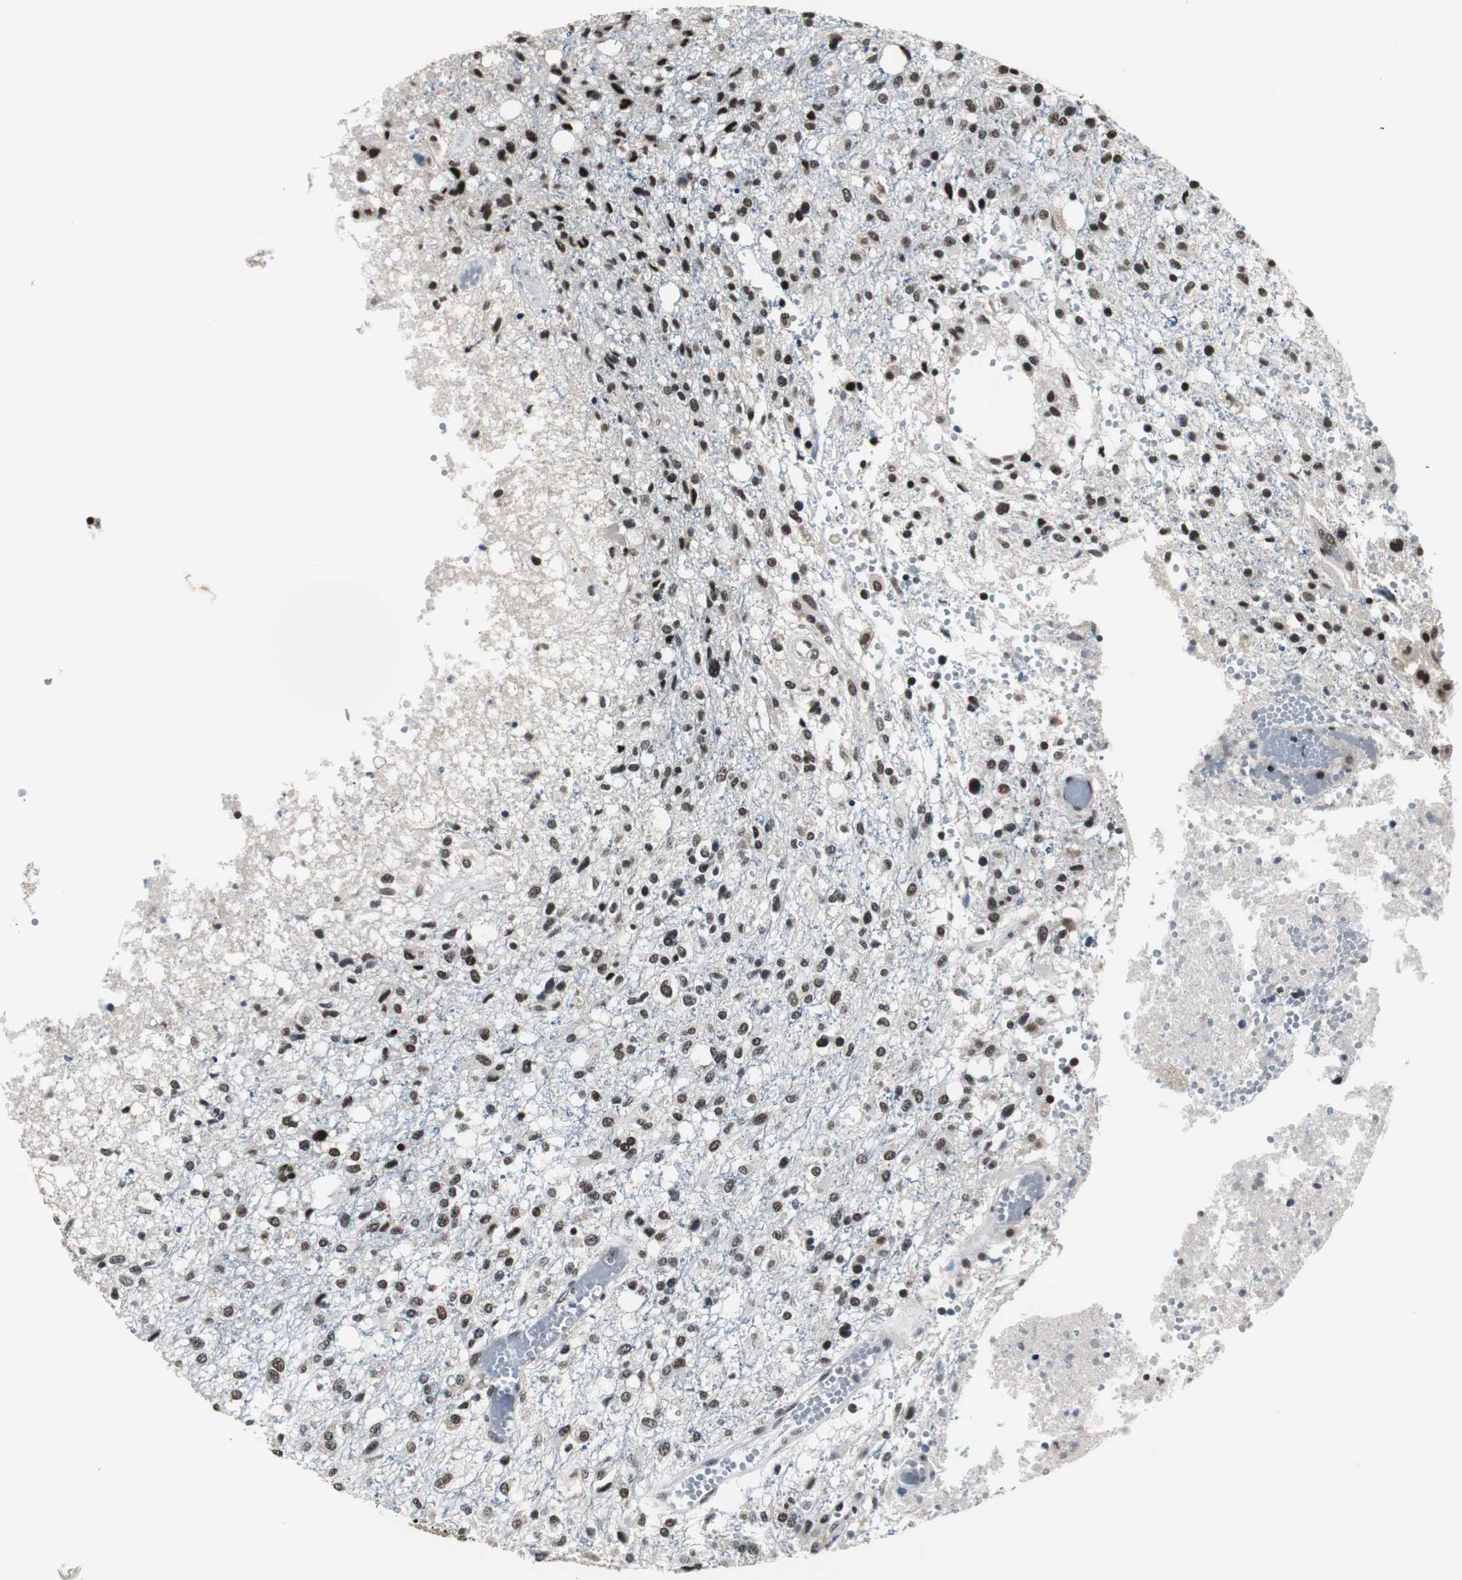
{"staining": {"intensity": "strong", "quantity": ">75%", "location": "nuclear"}, "tissue": "glioma", "cell_type": "Tumor cells", "image_type": "cancer", "snomed": [{"axis": "morphology", "description": "Glioma, malignant, High grade"}, {"axis": "topography", "description": "Cerebral cortex"}], "caption": "There is high levels of strong nuclear positivity in tumor cells of high-grade glioma (malignant), as demonstrated by immunohistochemical staining (brown color).", "gene": "CDK9", "patient": {"sex": "male", "age": 76}}